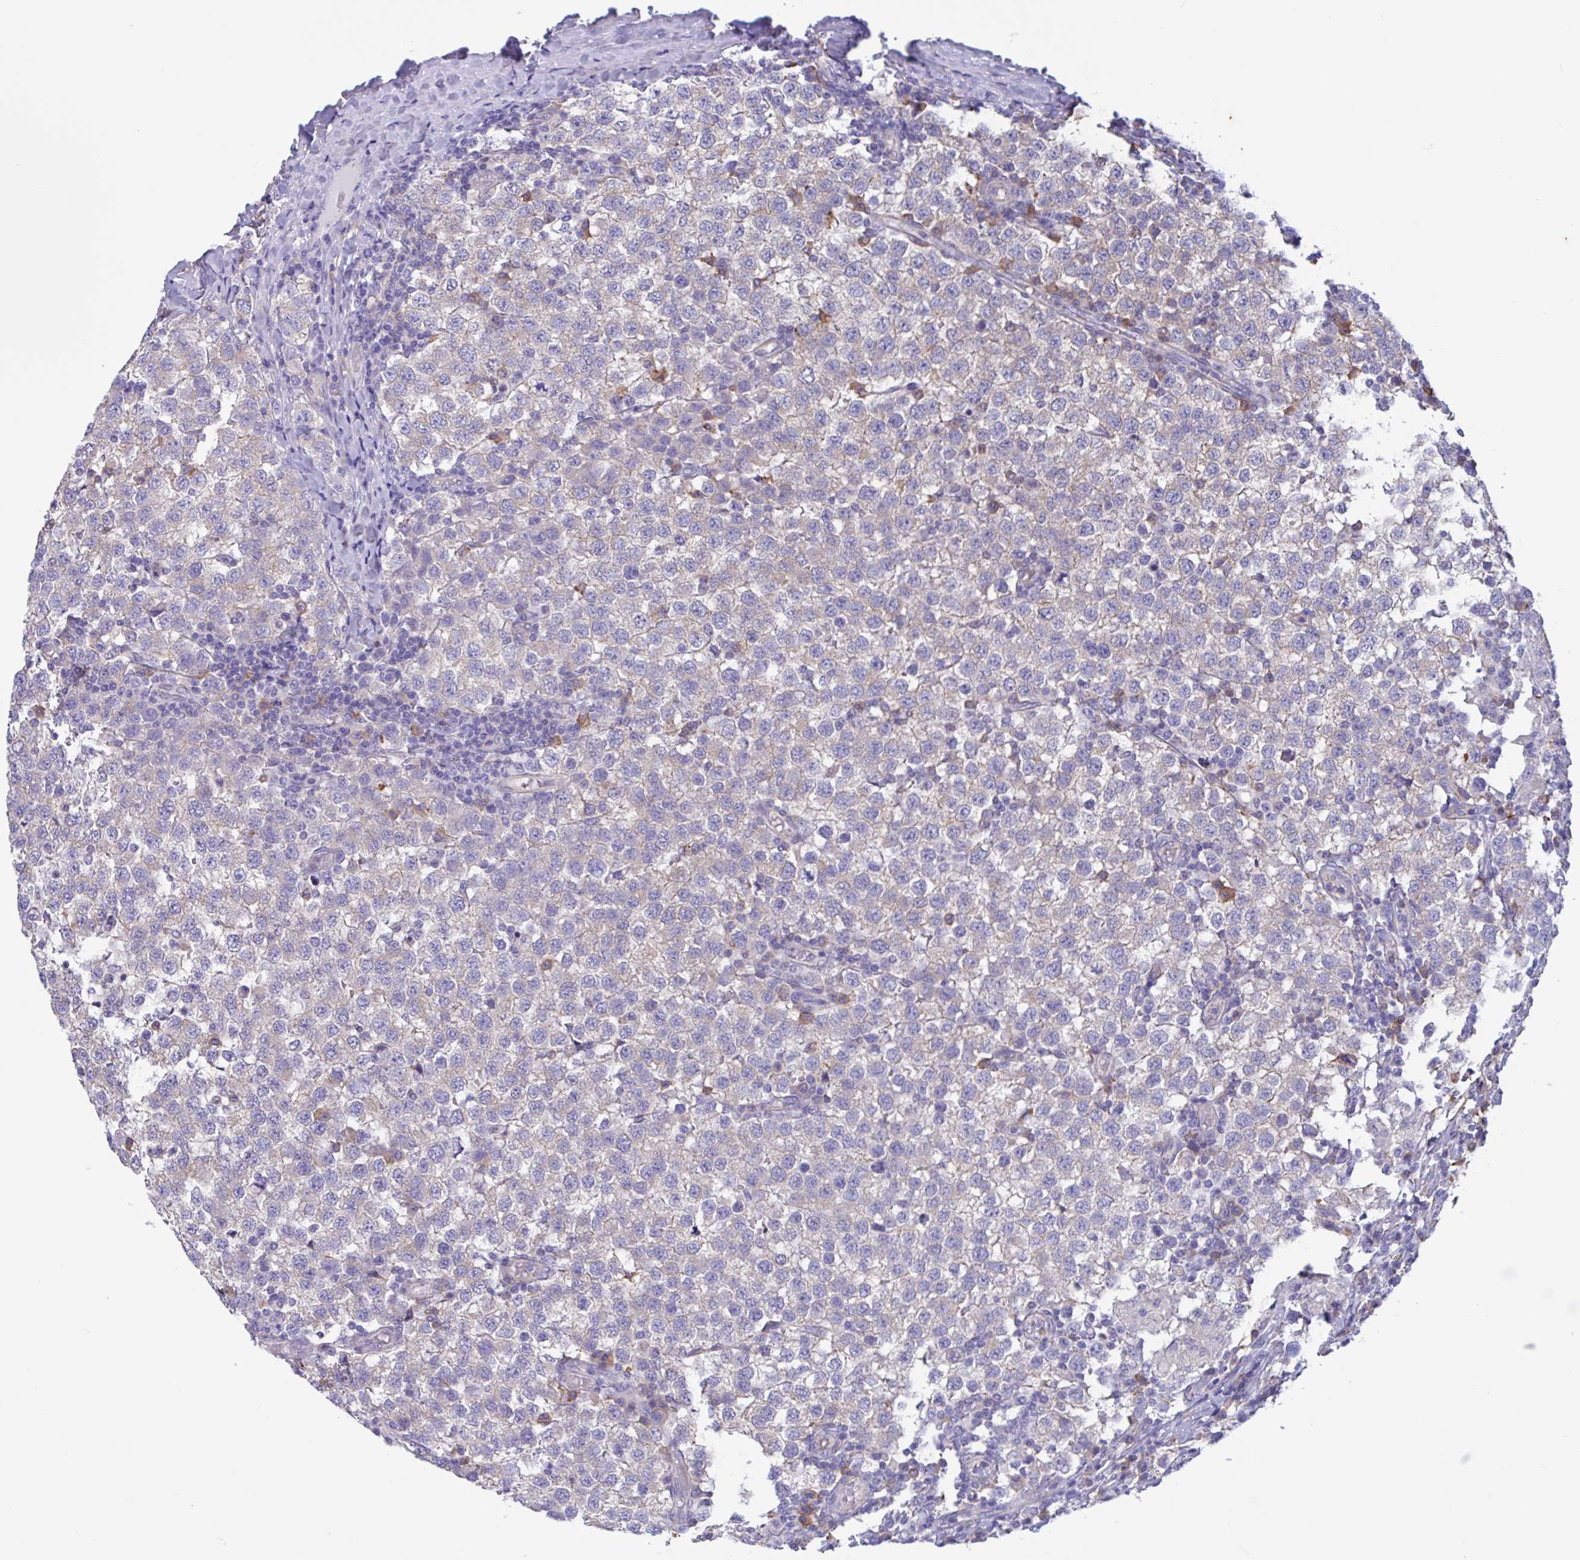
{"staining": {"intensity": "negative", "quantity": "none", "location": "none"}, "tissue": "testis cancer", "cell_type": "Tumor cells", "image_type": "cancer", "snomed": [{"axis": "morphology", "description": "Seminoma, NOS"}, {"axis": "topography", "description": "Testis"}], "caption": "Protein analysis of testis seminoma displays no significant positivity in tumor cells.", "gene": "SLC66A1", "patient": {"sex": "male", "age": 34}}